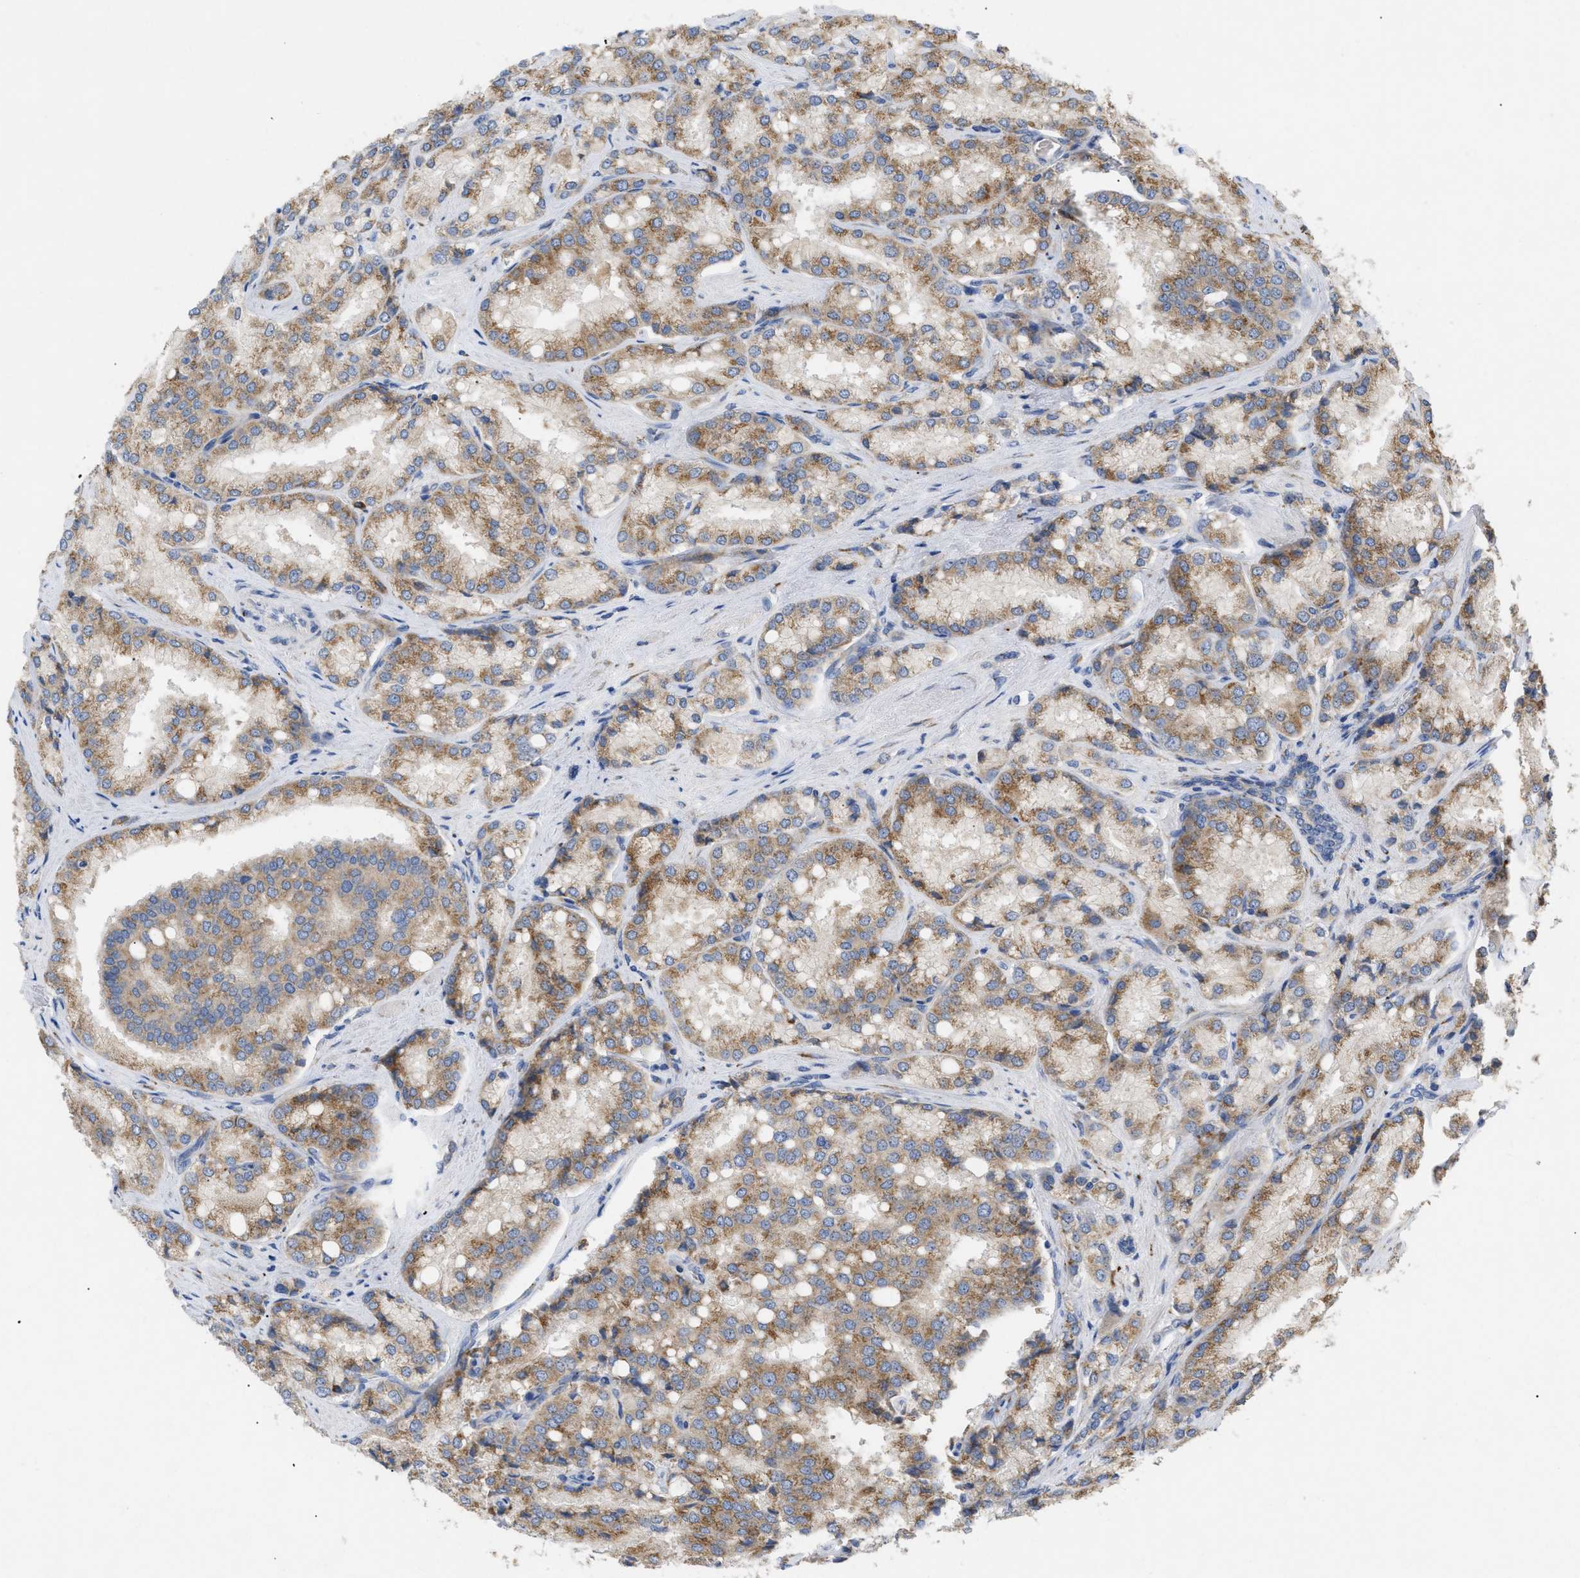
{"staining": {"intensity": "moderate", "quantity": ">75%", "location": "cytoplasmic/membranous"}, "tissue": "prostate cancer", "cell_type": "Tumor cells", "image_type": "cancer", "snomed": [{"axis": "morphology", "description": "Adenocarcinoma, High grade"}, {"axis": "topography", "description": "Prostate"}], "caption": "Prostate cancer (adenocarcinoma (high-grade)) was stained to show a protein in brown. There is medium levels of moderate cytoplasmic/membranous staining in about >75% of tumor cells. The staining was performed using DAB, with brown indicating positive protein expression. Nuclei are stained blue with hematoxylin.", "gene": "SLC50A1", "patient": {"sex": "male", "age": 50}}